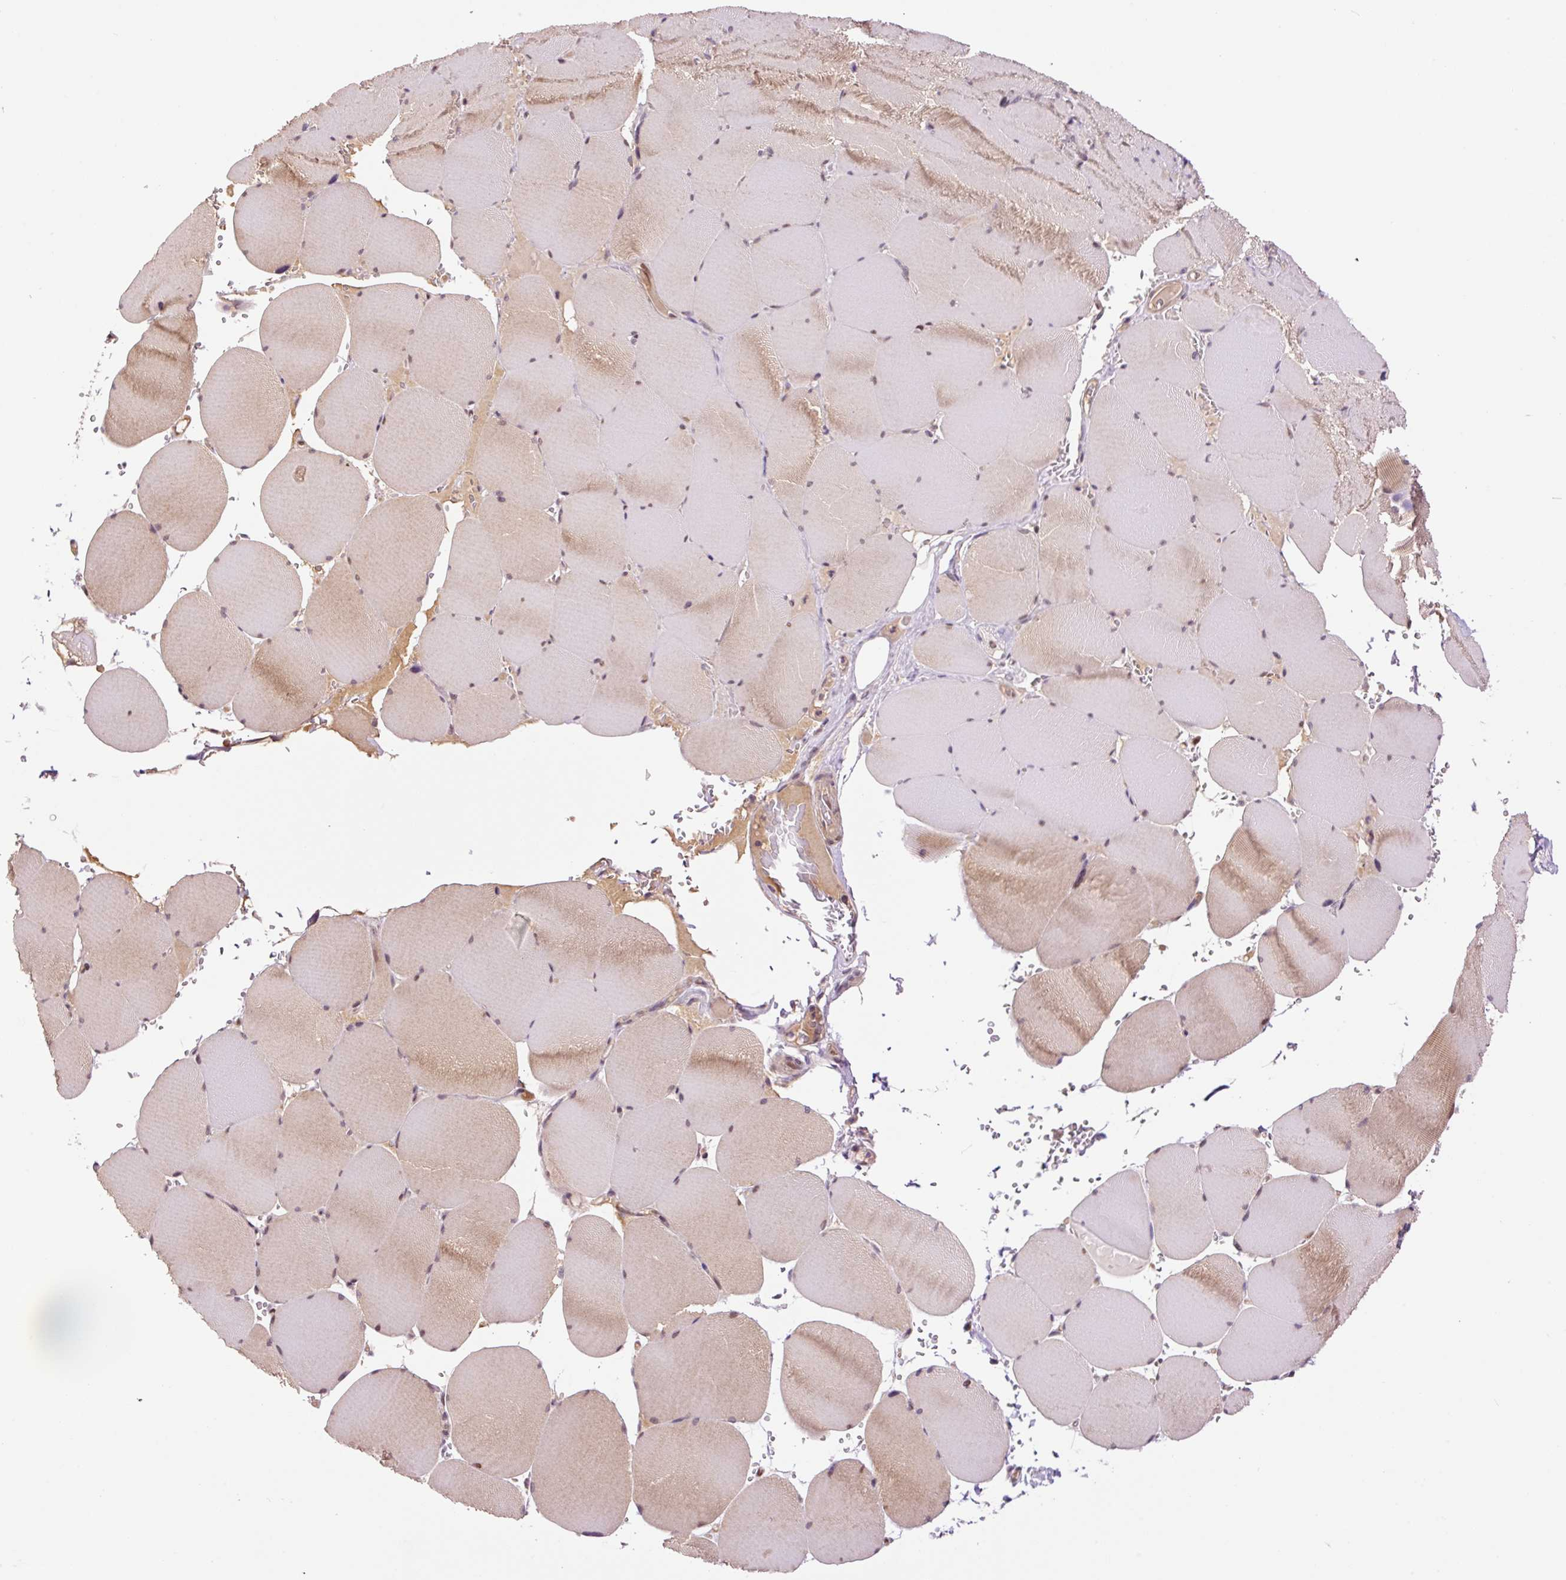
{"staining": {"intensity": "moderate", "quantity": ">75%", "location": "cytoplasmic/membranous,nuclear"}, "tissue": "skeletal muscle", "cell_type": "Myocytes", "image_type": "normal", "snomed": [{"axis": "morphology", "description": "Normal tissue, NOS"}, {"axis": "topography", "description": "Skeletal muscle"}, {"axis": "topography", "description": "Head-Neck"}], "caption": "Normal skeletal muscle demonstrates moderate cytoplasmic/membranous,nuclear expression in approximately >75% of myocytes, visualized by immunohistochemistry.", "gene": "DPPA4", "patient": {"sex": "male", "age": 66}}